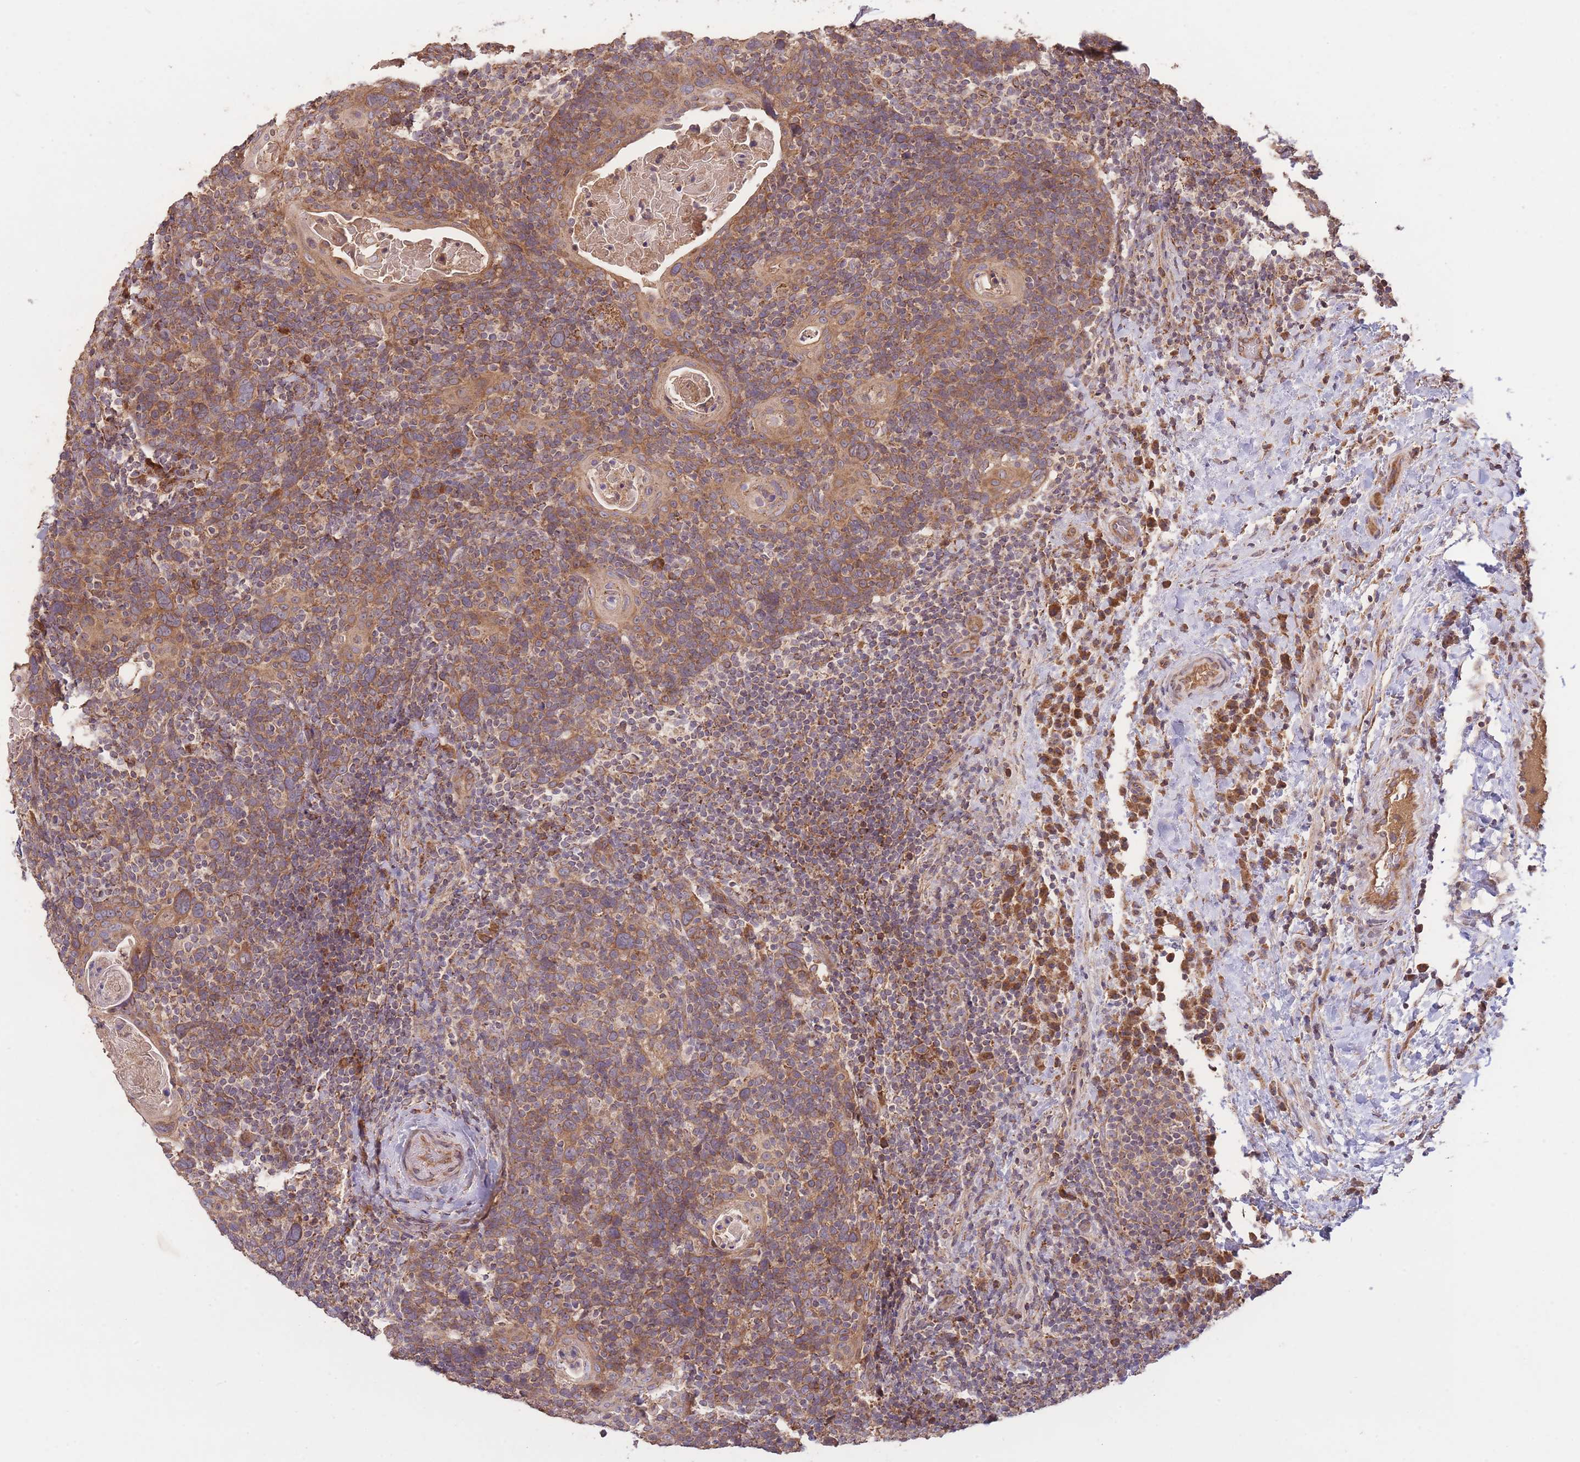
{"staining": {"intensity": "moderate", "quantity": ">75%", "location": "cytoplasmic/membranous"}, "tissue": "head and neck cancer", "cell_type": "Tumor cells", "image_type": "cancer", "snomed": [{"axis": "morphology", "description": "Squamous cell carcinoma, NOS"}, {"axis": "morphology", "description": "Squamous cell carcinoma, metastatic, NOS"}, {"axis": "topography", "description": "Lymph node"}, {"axis": "topography", "description": "Head-Neck"}], "caption": "Protein expression analysis of head and neck cancer demonstrates moderate cytoplasmic/membranous positivity in about >75% of tumor cells. The protein is stained brown, and the nuclei are stained in blue (DAB IHC with brightfield microscopy, high magnification).", "gene": "EEF1AKMT1", "patient": {"sex": "male", "age": 62}}